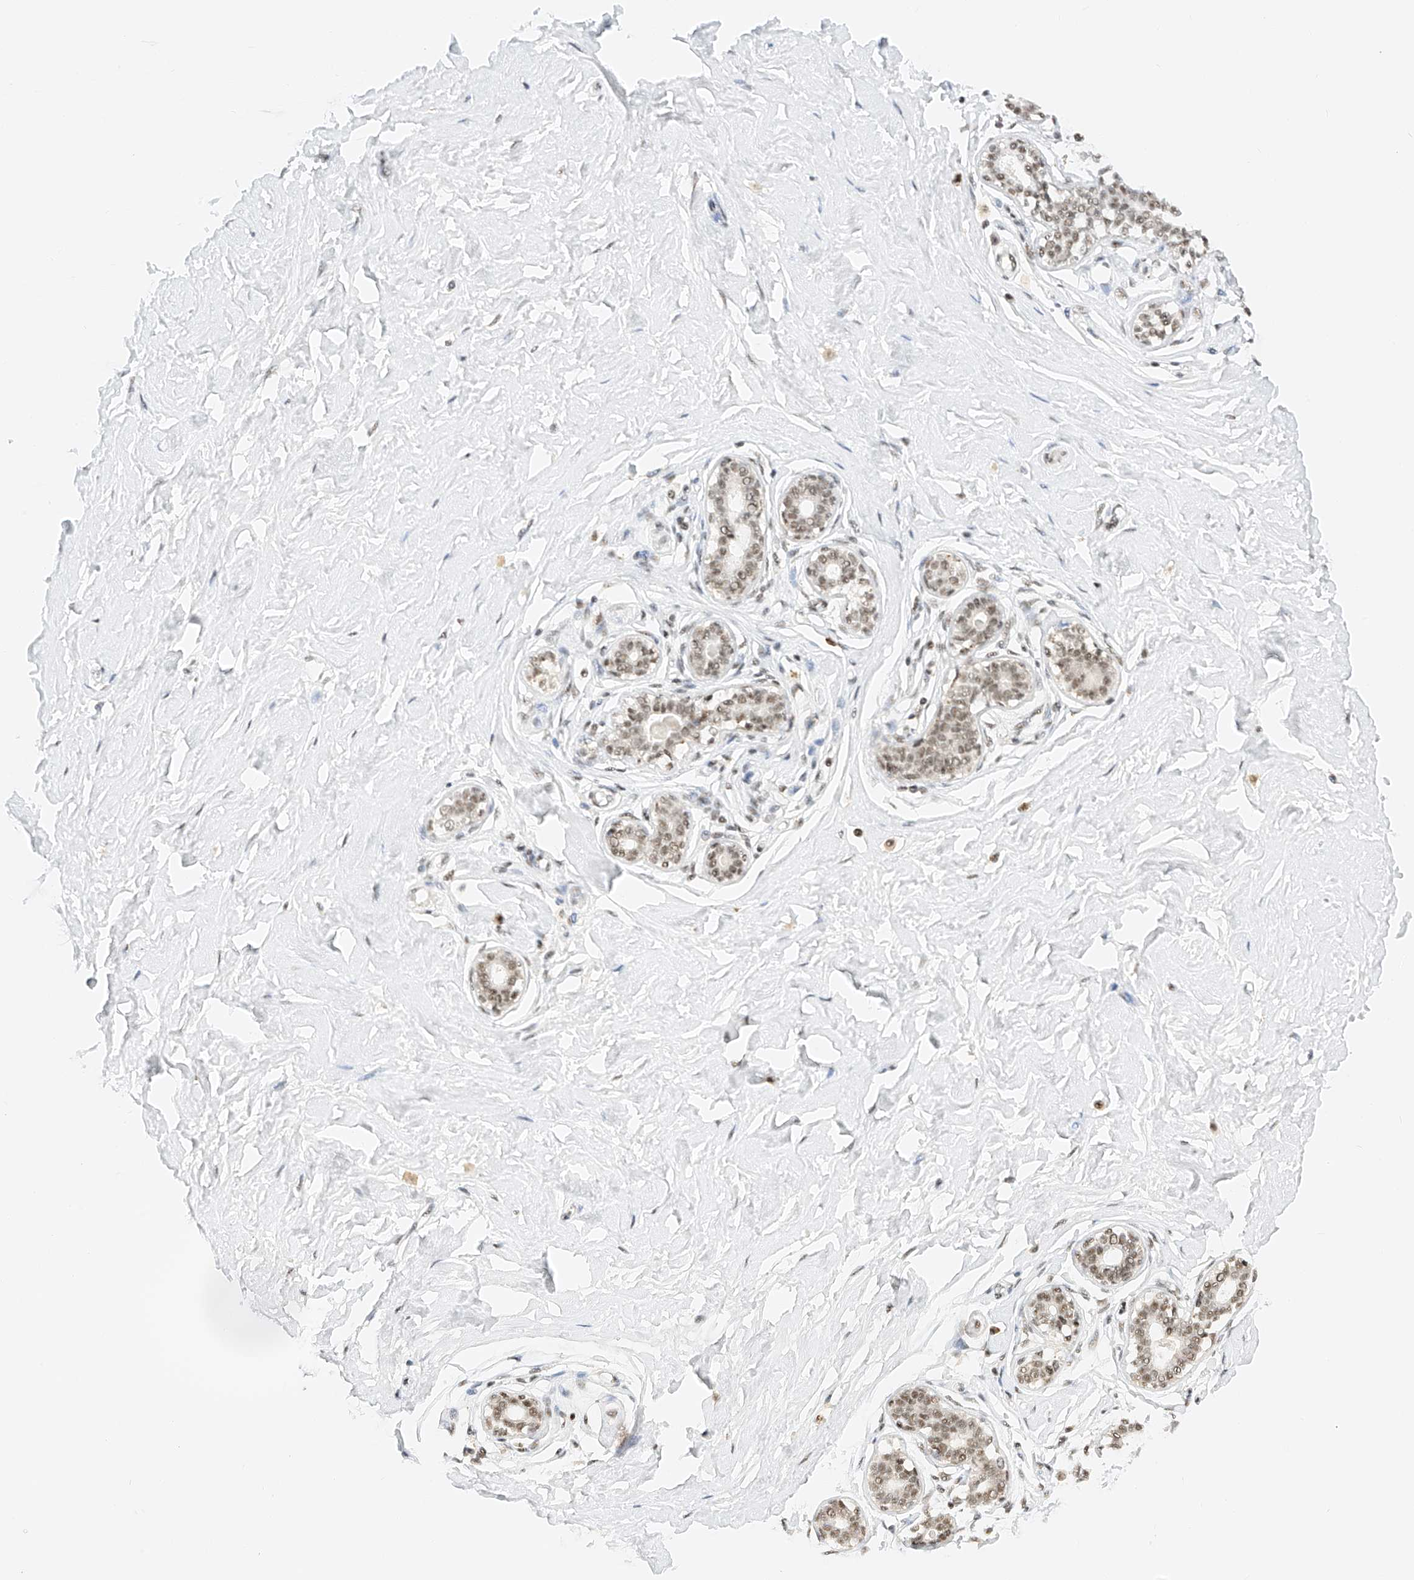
{"staining": {"intensity": "negative", "quantity": "none", "location": "none"}, "tissue": "breast", "cell_type": "Adipocytes", "image_type": "normal", "snomed": [{"axis": "morphology", "description": "Normal tissue, NOS"}, {"axis": "morphology", "description": "Adenoma, NOS"}, {"axis": "topography", "description": "Breast"}], "caption": "Immunohistochemical staining of normal human breast reveals no significant staining in adipocytes.", "gene": "NRF1", "patient": {"sex": "female", "age": 23}}